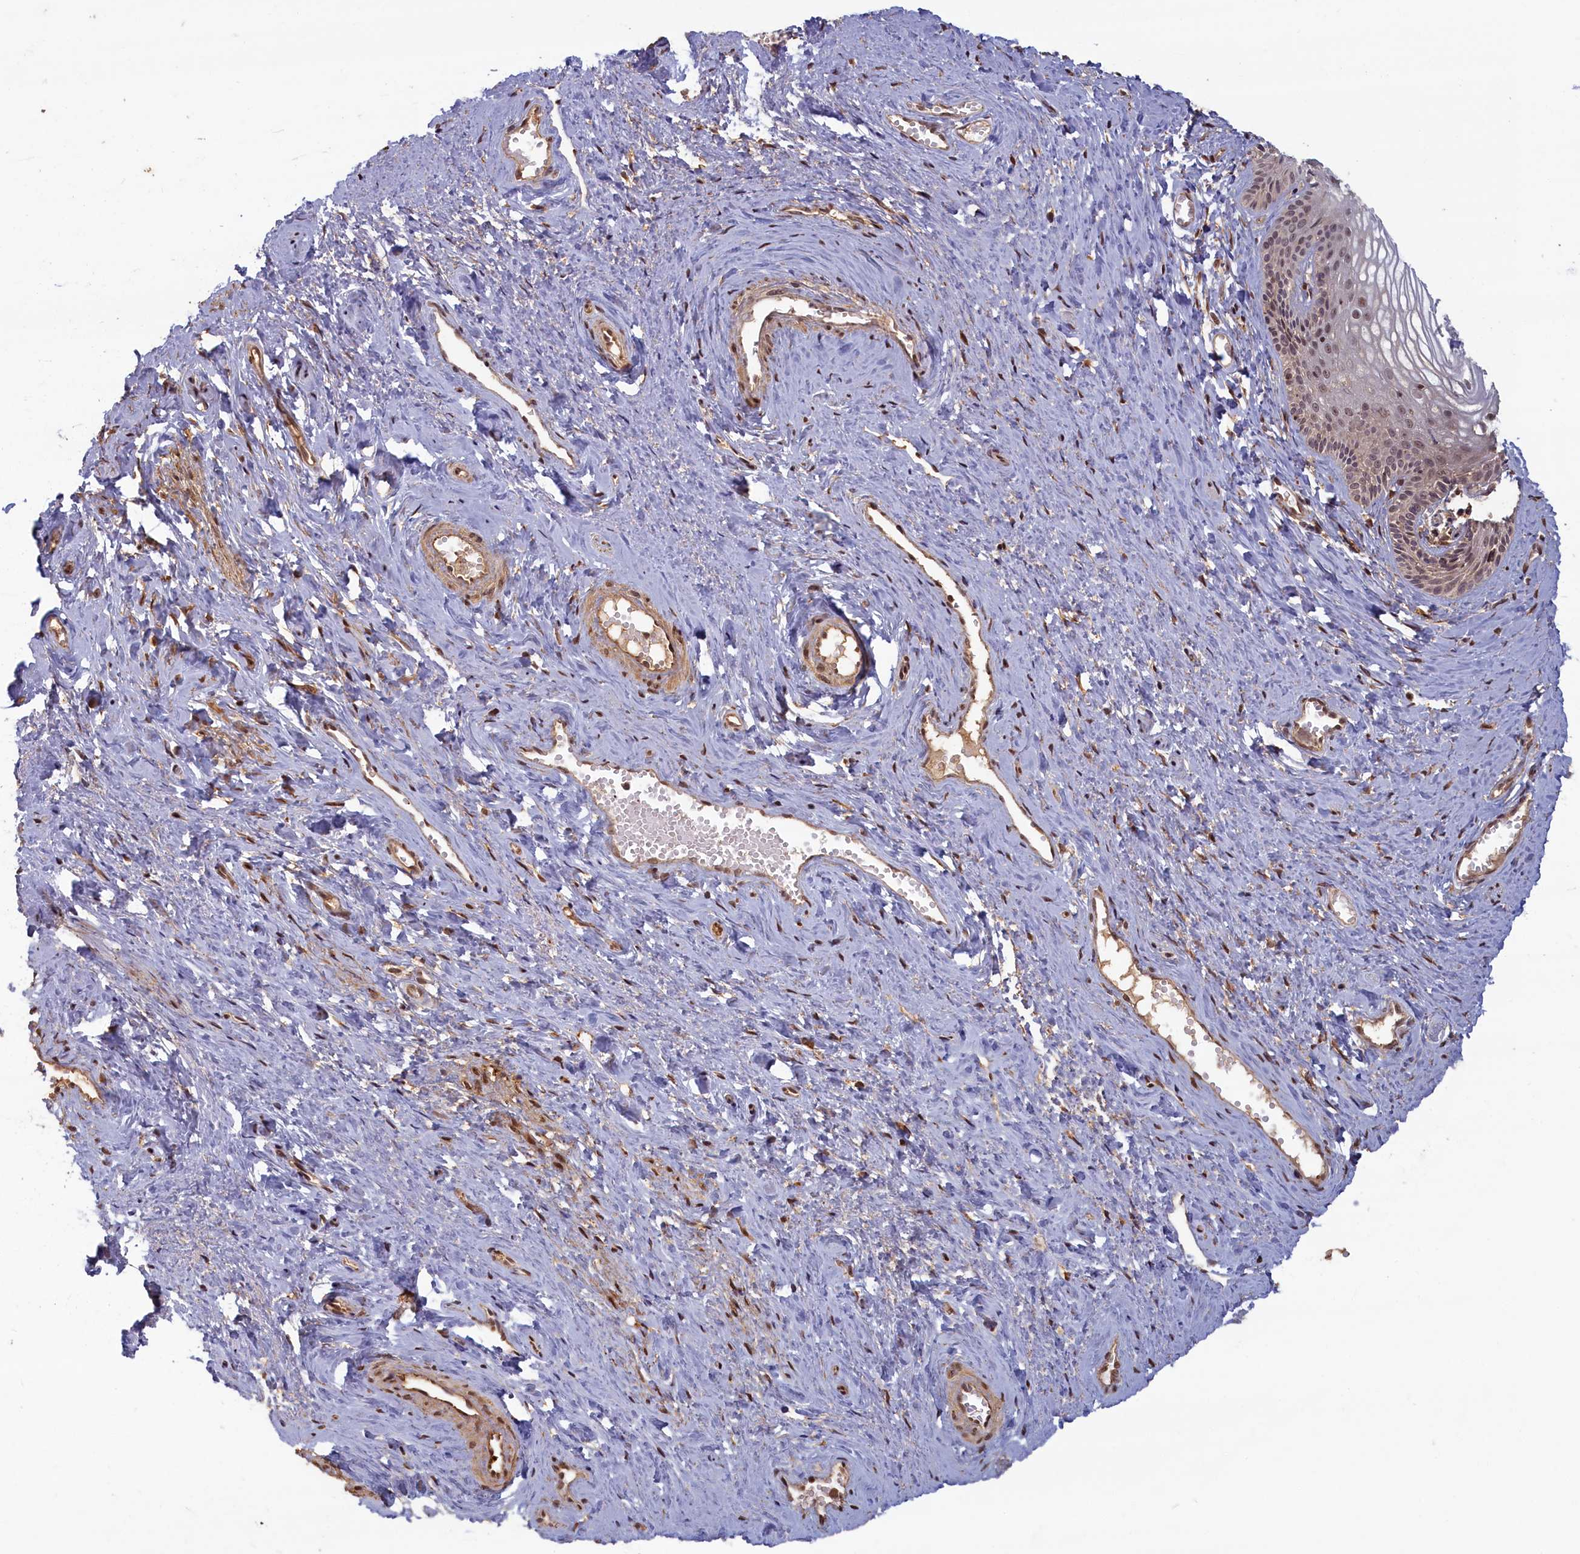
{"staining": {"intensity": "moderate", "quantity": ">75%", "location": "nuclear"}, "tissue": "vagina", "cell_type": "Squamous epithelial cells", "image_type": "normal", "snomed": [{"axis": "morphology", "description": "Normal tissue, NOS"}, {"axis": "topography", "description": "Vagina"}, {"axis": "topography", "description": "Cervix"}], "caption": "DAB immunohistochemical staining of normal human vagina exhibits moderate nuclear protein staining in about >75% of squamous epithelial cells.", "gene": "HIF3A", "patient": {"sex": "female", "age": 40}}